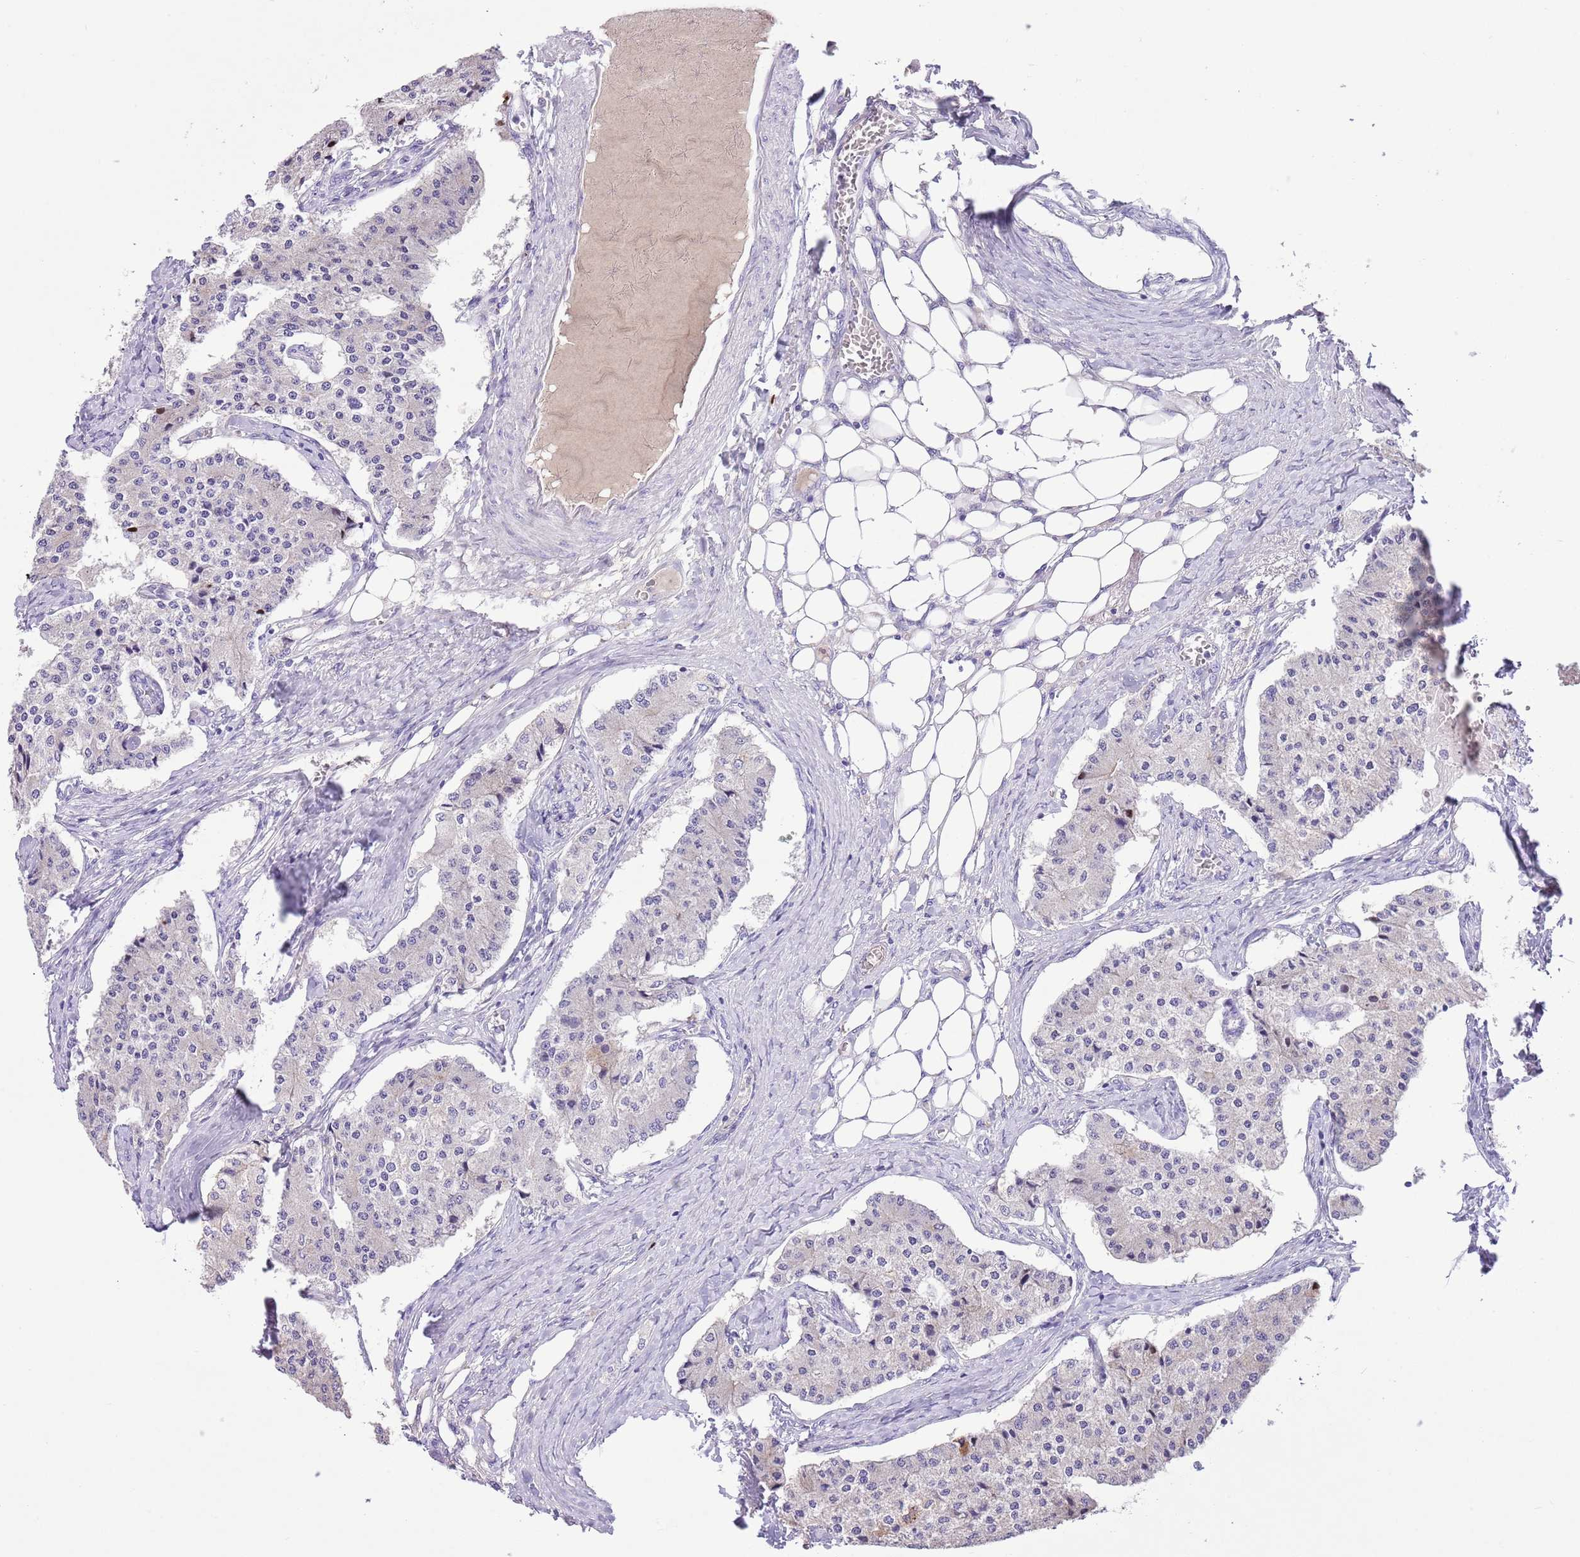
{"staining": {"intensity": "negative", "quantity": "none", "location": "none"}, "tissue": "carcinoid", "cell_type": "Tumor cells", "image_type": "cancer", "snomed": [{"axis": "morphology", "description": "Carcinoid, malignant, NOS"}, {"axis": "topography", "description": "Colon"}], "caption": "This is an IHC histopathology image of human carcinoid (malignant). There is no expression in tumor cells.", "gene": "CLEC2A", "patient": {"sex": "female", "age": 52}}